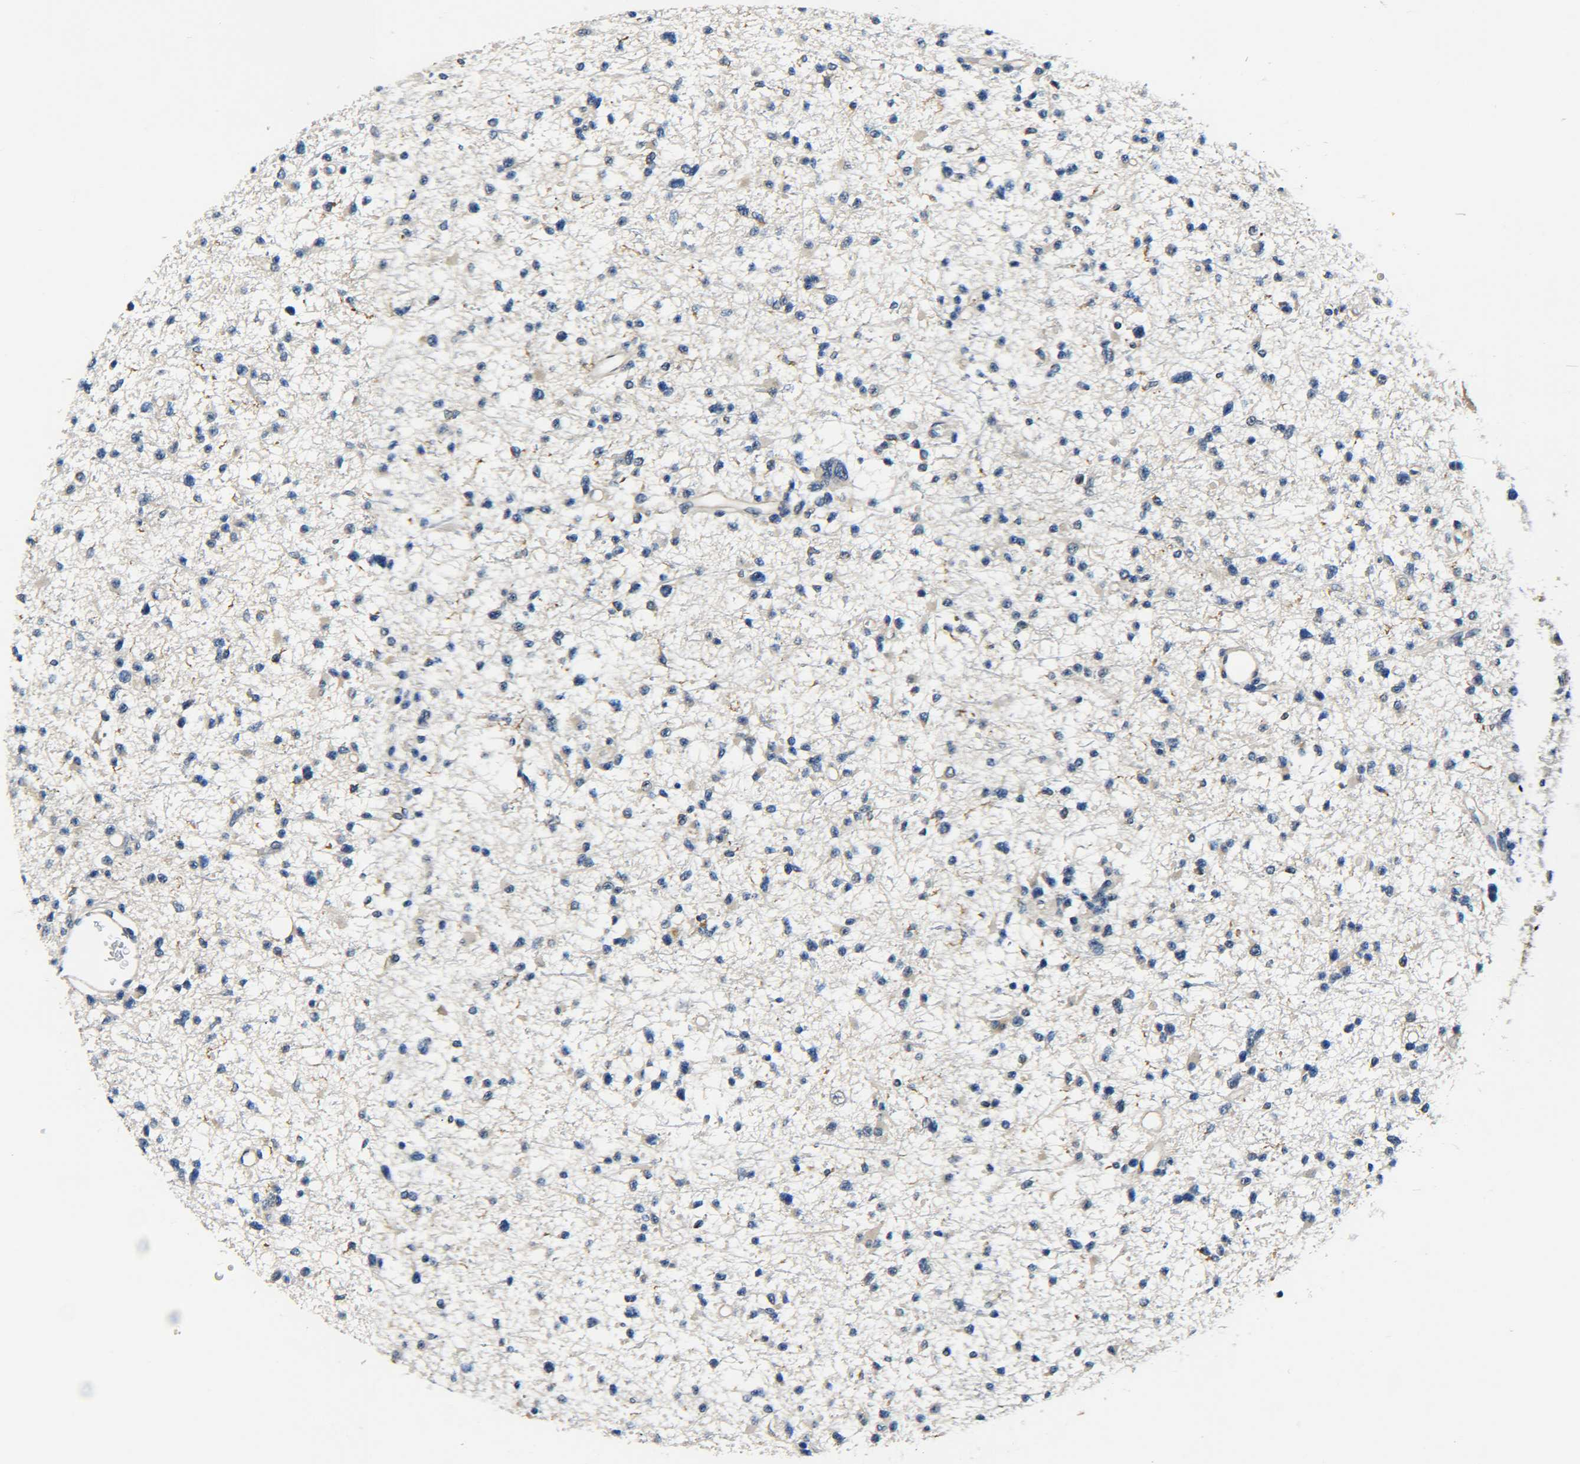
{"staining": {"intensity": "negative", "quantity": "none", "location": "none"}, "tissue": "glioma", "cell_type": "Tumor cells", "image_type": "cancer", "snomed": [{"axis": "morphology", "description": "Glioma, malignant, Low grade"}, {"axis": "topography", "description": "Brain"}], "caption": "IHC photomicrograph of malignant glioma (low-grade) stained for a protein (brown), which demonstrates no positivity in tumor cells. Nuclei are stained in blue.", "gene": "RAB1B", "patient": {"sex": "female", "age": 22}}